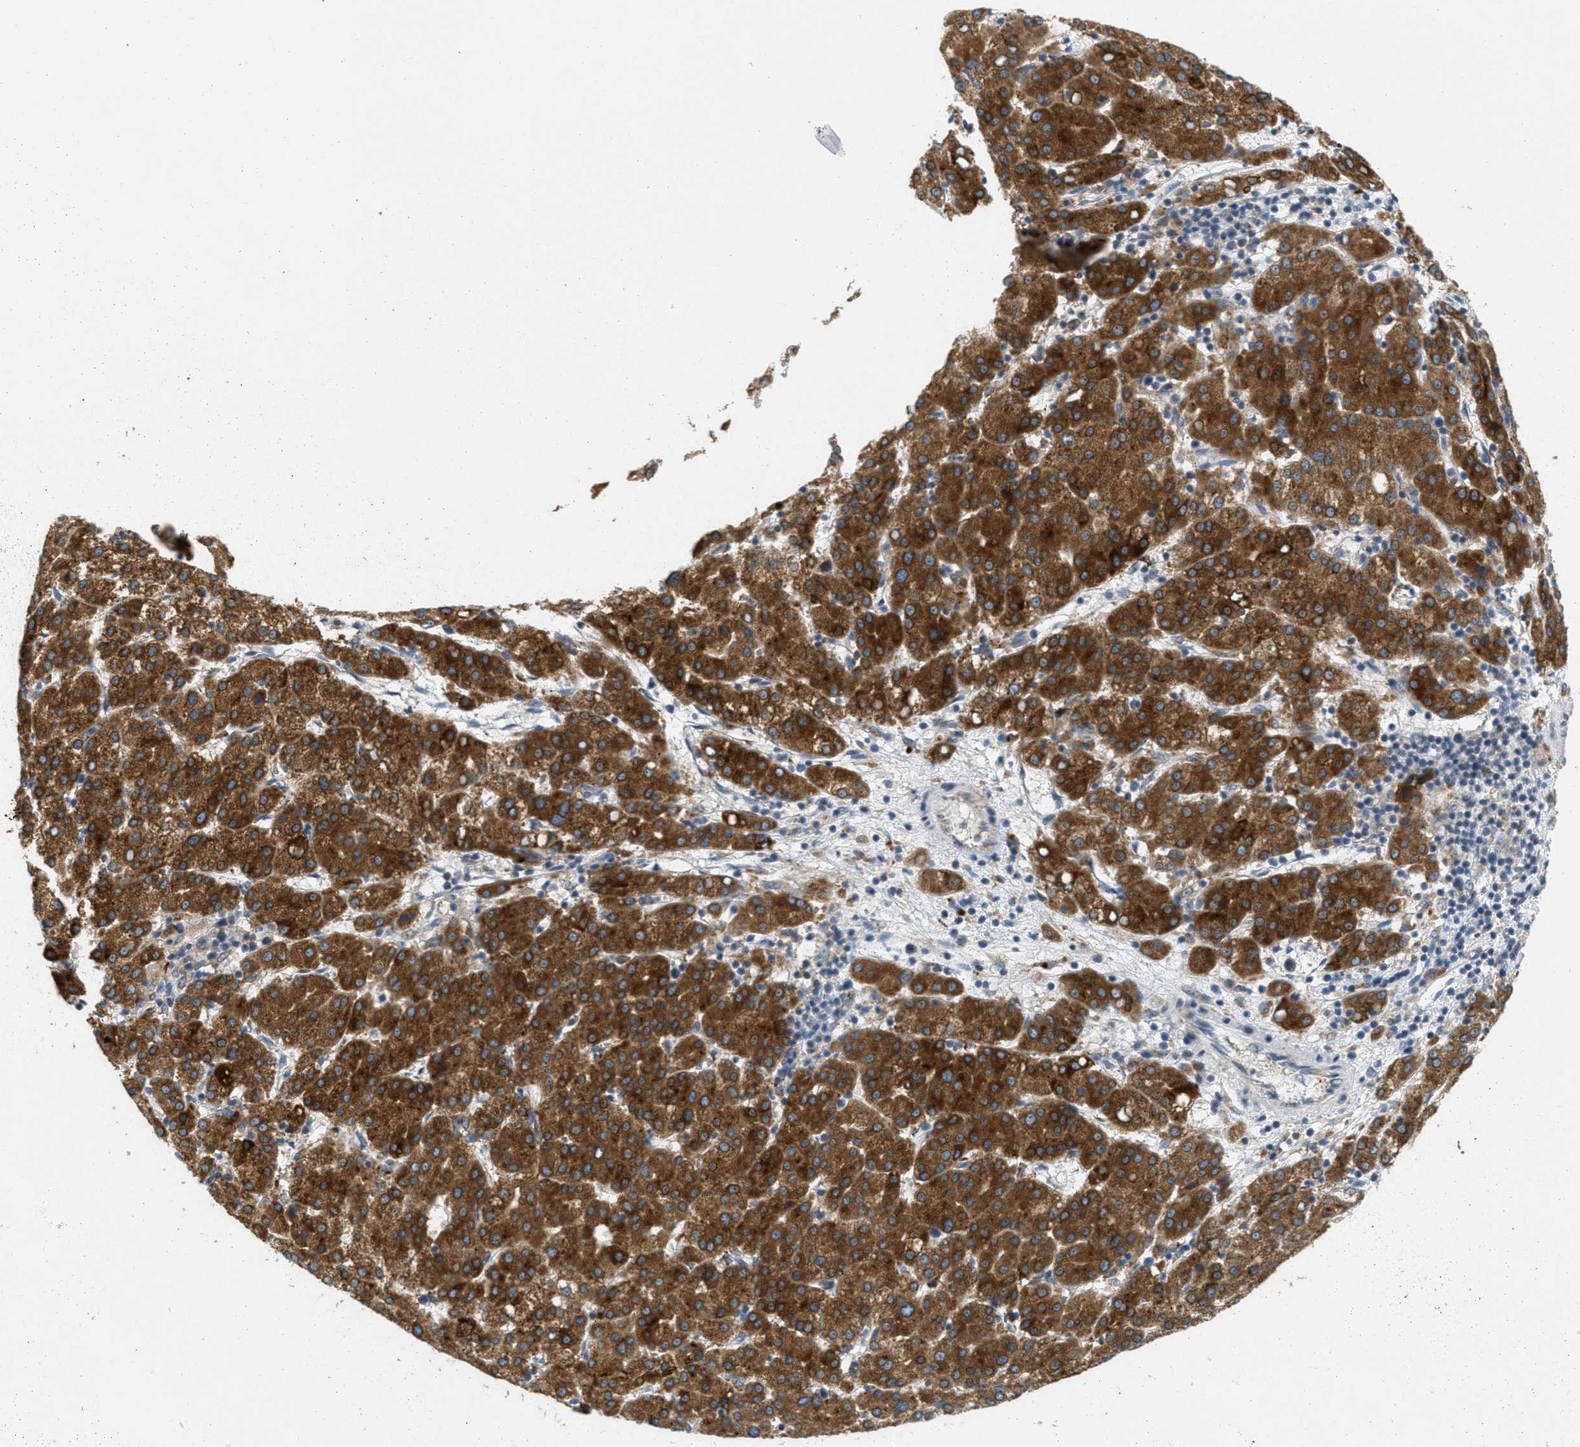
{"staining": {"intensity": "strong", "quantity": ">75%", "location": "cytoplasmic/membranous"}, "tissue": "liver cancer", "cell_type": "Tumor cells", "image_type": "cancer", "snomed": [{"axis": "morphology", "description": "Carcinoma, Hepatocellular, NOS"}, {"axis": "topography", "description": "Liver"}], "caption": "Strong cytoplasmic/membranous protein staining is appreciated in about >75% of tumor cells in liver cancer.", "gene": "SIGMAR1", "patient": {"sex": "female", "age": 58}}